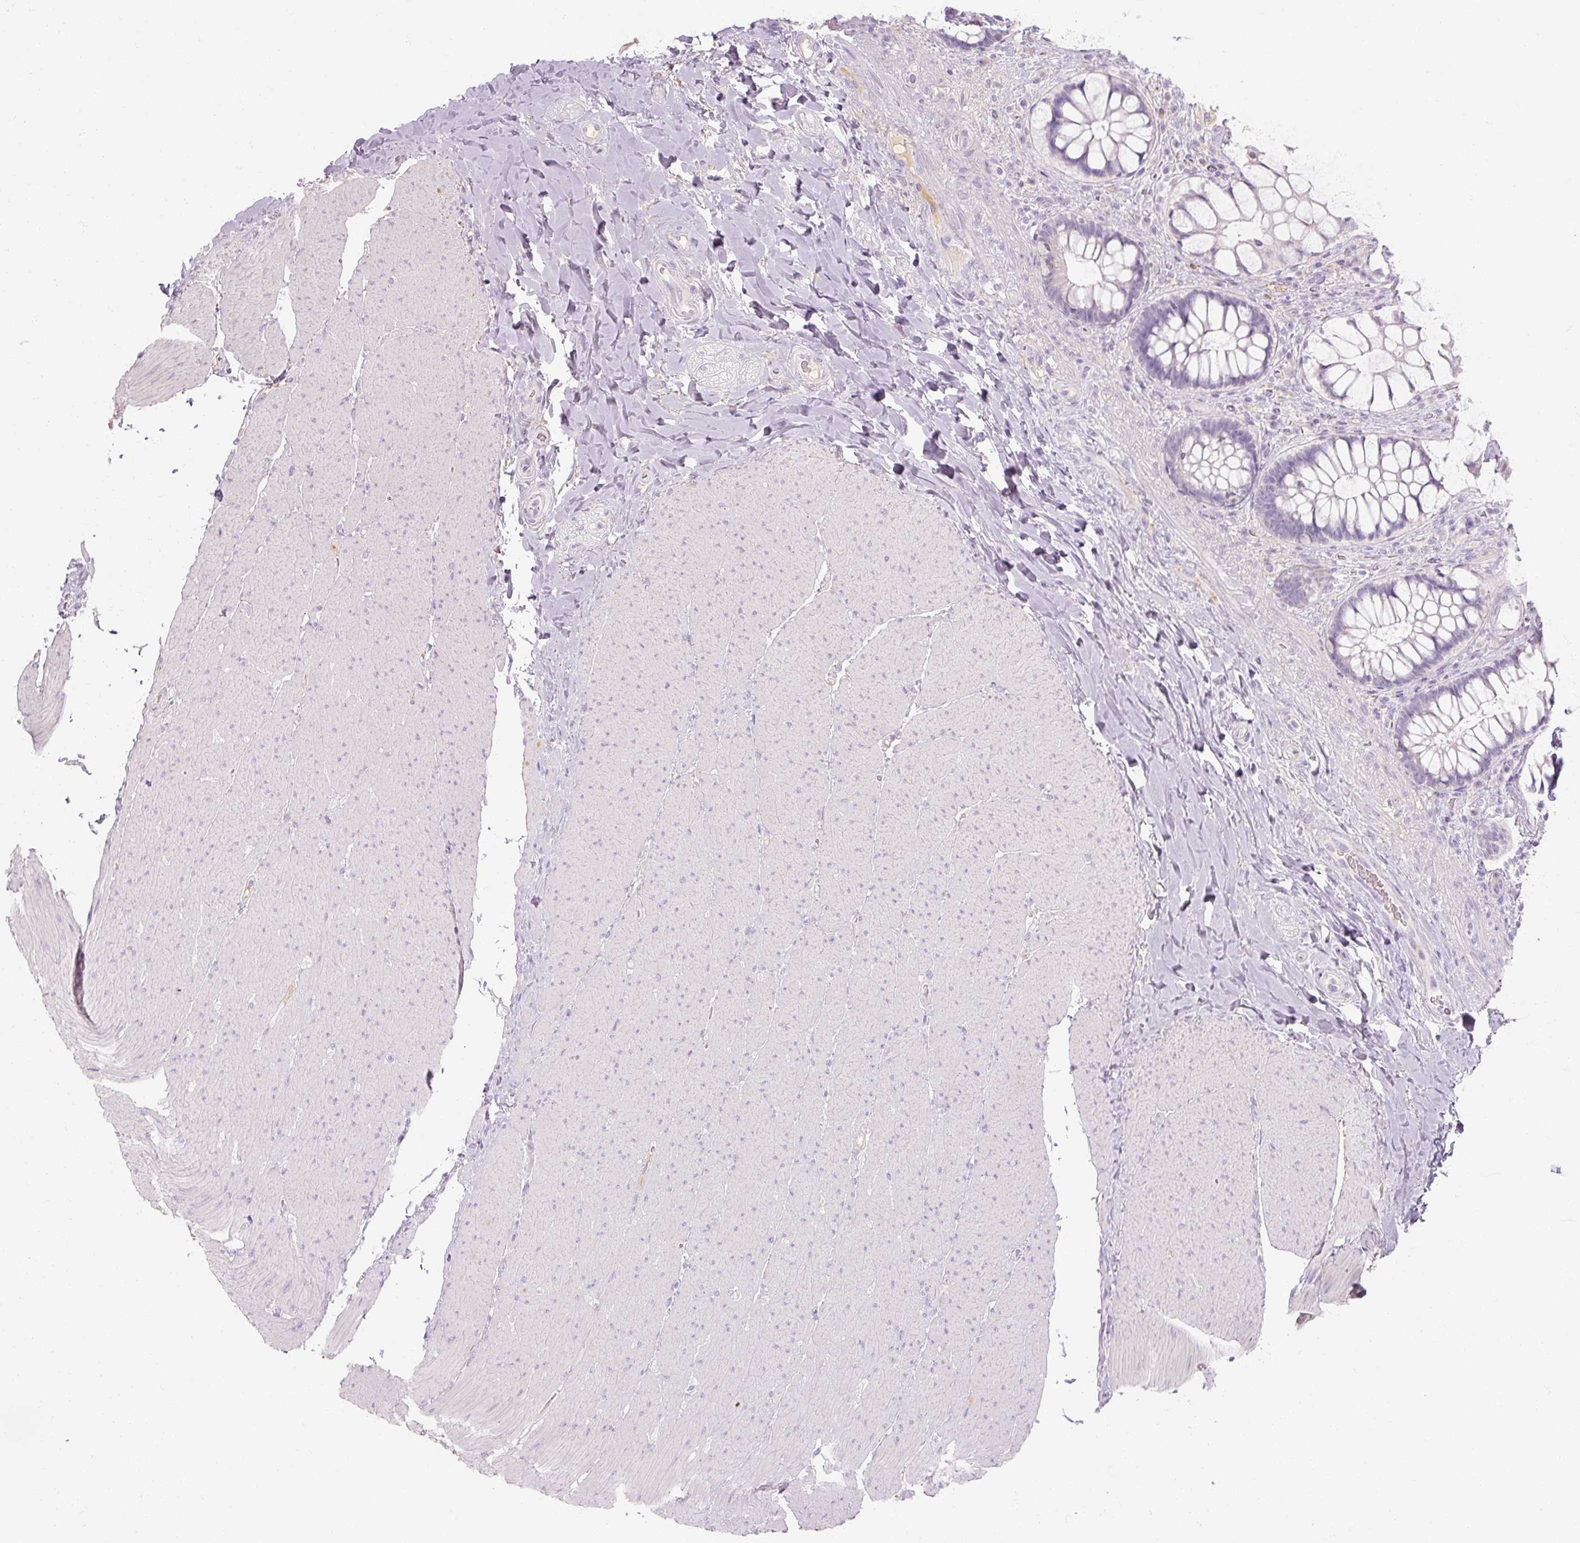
{"staining": {"intensity": "negative", "quantity": "none", "location": "none"}, "tissue": "rectum", "cell_type": "Glandular cells", "image_type": "normal", "snomed": [{"axis": "morphology", "description": "Normal tissue, NOS"}, {"axis": "topography", "description": "Rectum"}], "caption": "Micrograph shows no significant protein staining in glandular cells of normal rectum. (DAB IHC with hematoxylin counter stain).", "gene": "NFE2L3", "patient": {"sex": "female", "age": 58}}